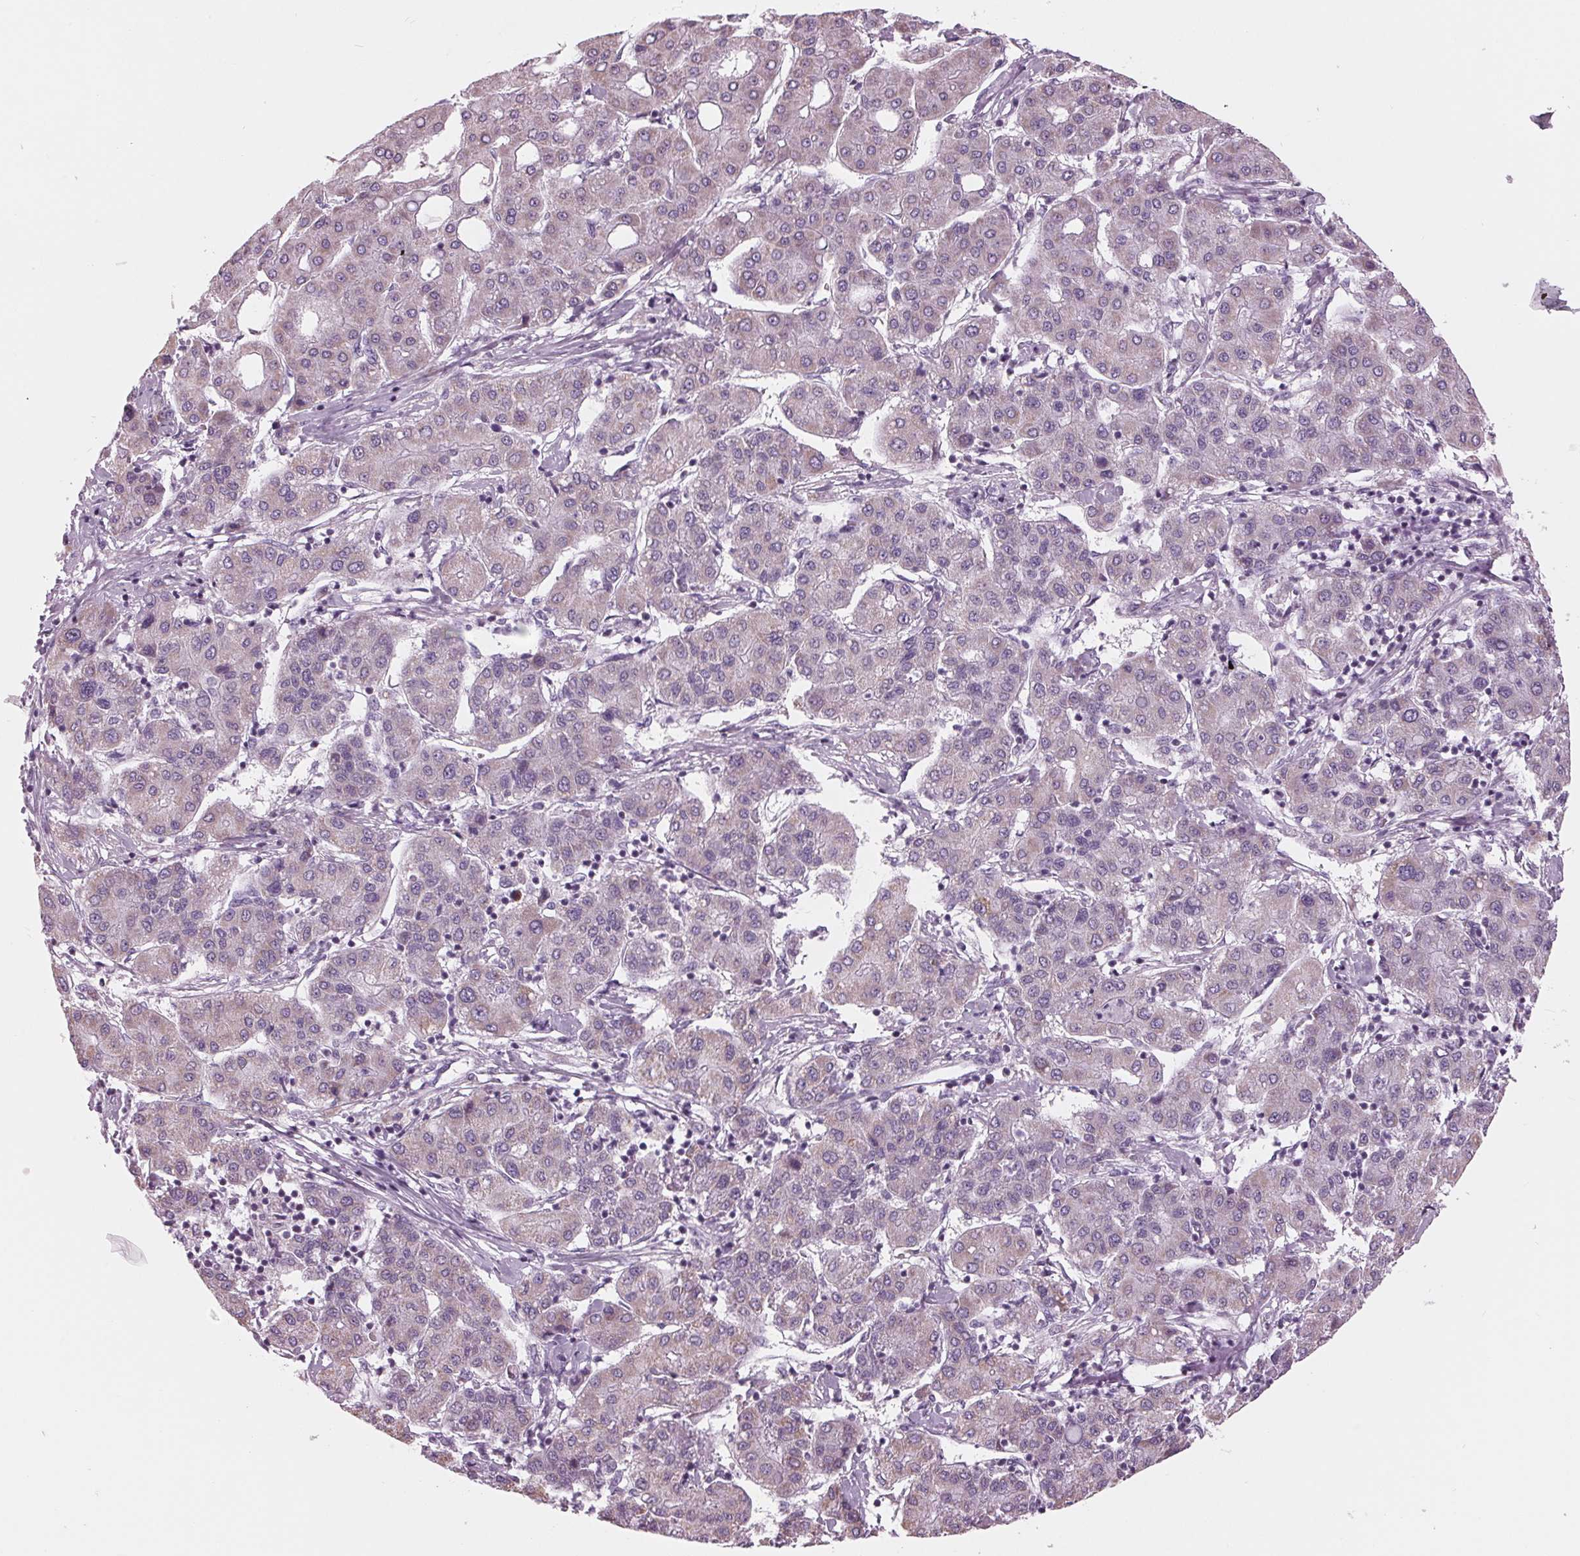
{"staining": {"intensity": "weak", "quantity": "<25%", "location": "cytoplasmic/membranous"}, "tissue": "liver cancer", "cell_type": "Tumor cells", "image_type": "cancer", "snomed": [{"axis": "morphology", "description": "Carcinoma, Hepatocellular, NOS"}, {"axis": "topography", "description": "Liver"}], "caption": "IHC photomicrograph of neoplastic tissue: liver cancer (hepatocellular carcinoma) stained with DAB exhibits no significant protein expression in tumor cells.", "gene": "SAMD4A", "patient": {"sex": "male", "age": 65}}